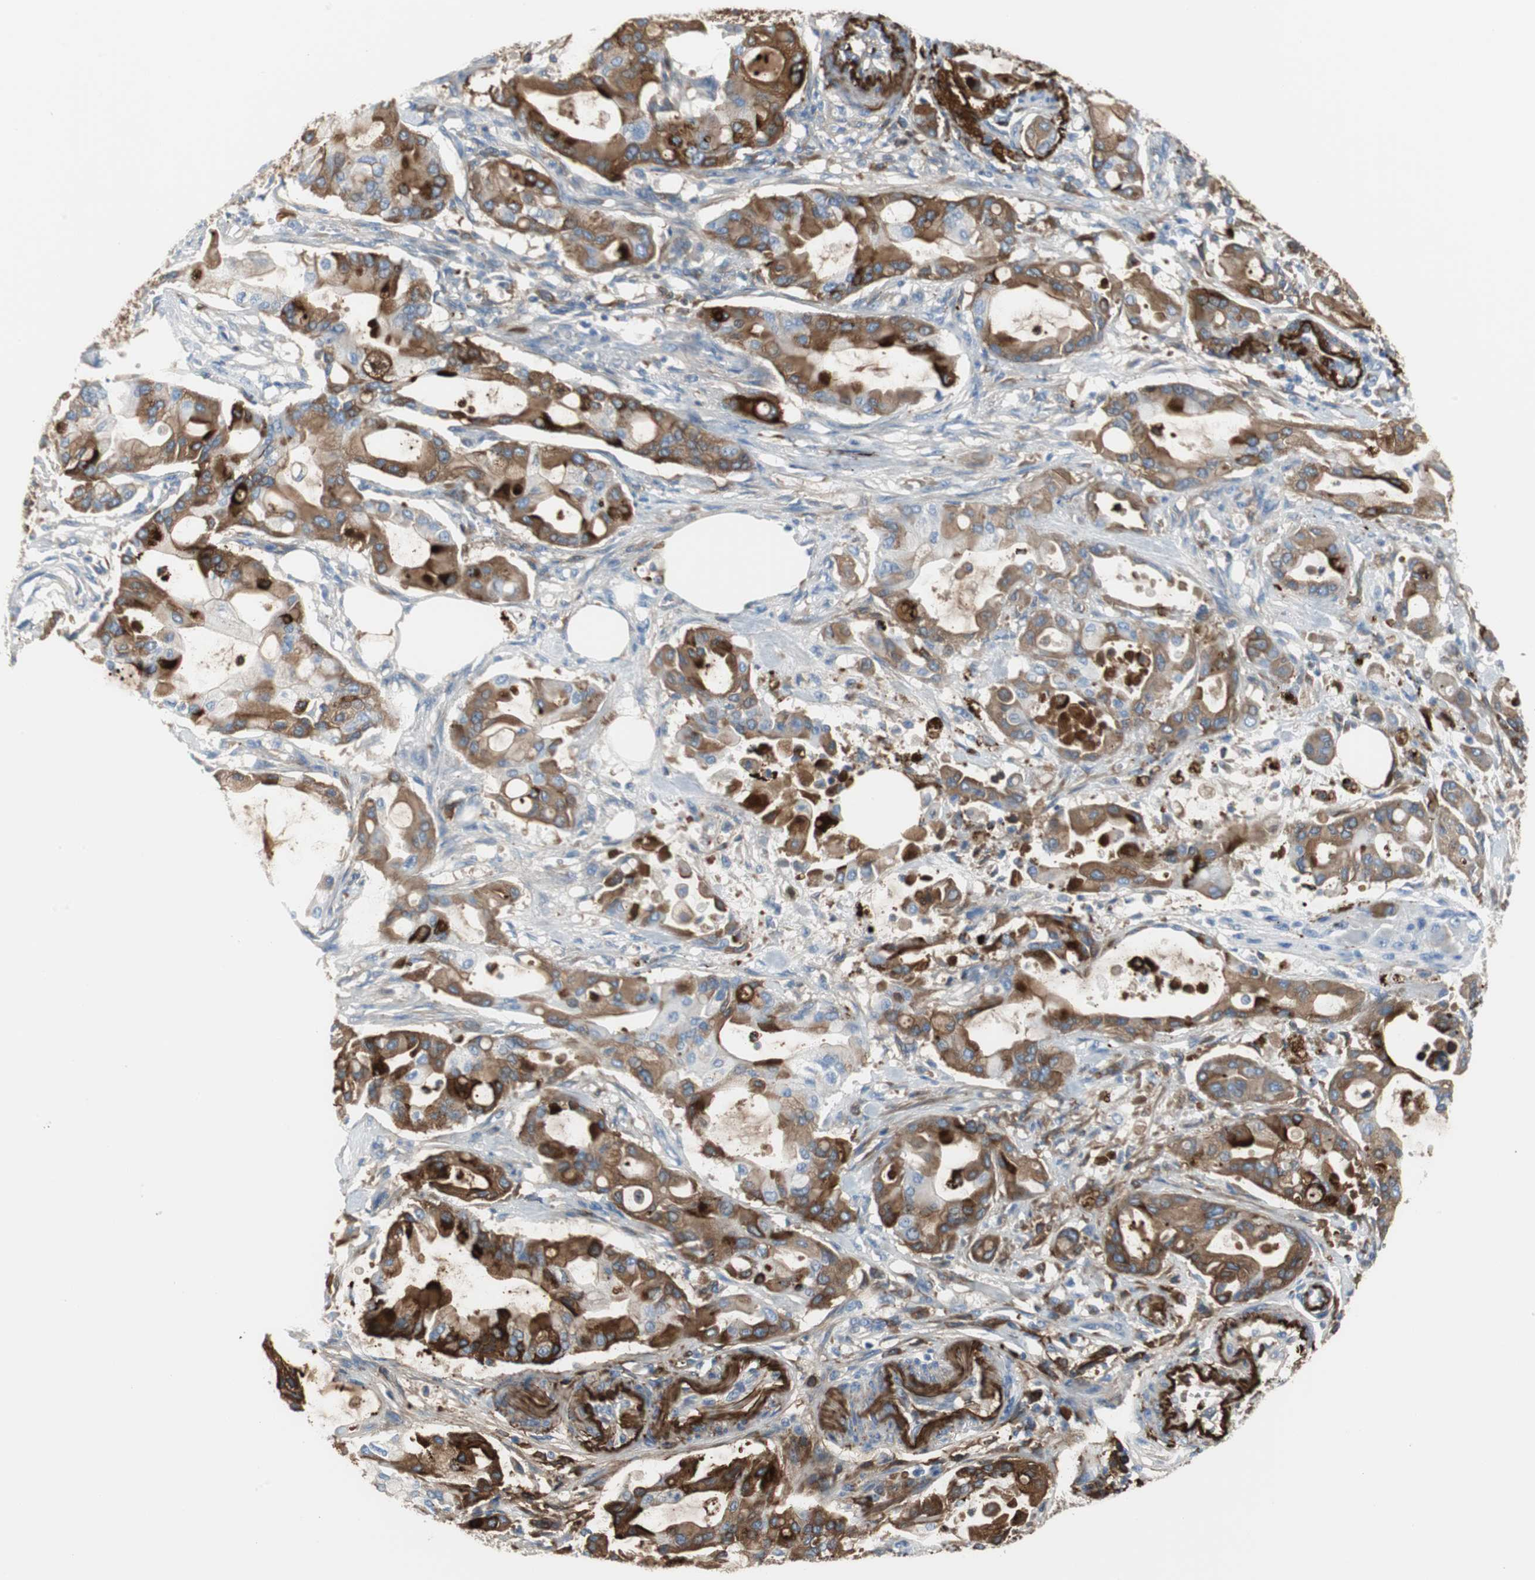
{"staining": {"intensity": "strong", "quantity": "25%-75%", "location": "cytoplasmic/membranous"}, "tissue": "pancreatic cancer", "cell_type": "Tumor cells", "image_type": "cancer", "snomed": [{"axis": "morphology", "description": "Adenocarcinoma, NOS"}, {"axis": "morphology", "description": "Adenocarcinoma, metastatic, NOS"}, {"axis": "topography", "description": "Lymph node"}, {"axis": "topography", "description": "Pancreas"}, {"axis": "topography", "description": "Duodenum"}], "caption": "The image displays a brown stain indicating the presence of a protein in the cytoplasmic/membranous of tumor cells in pancreatic metastatic adenocarcinoma.", "gene": "APCS", "patient": {"sex": "female", "age": 64}}